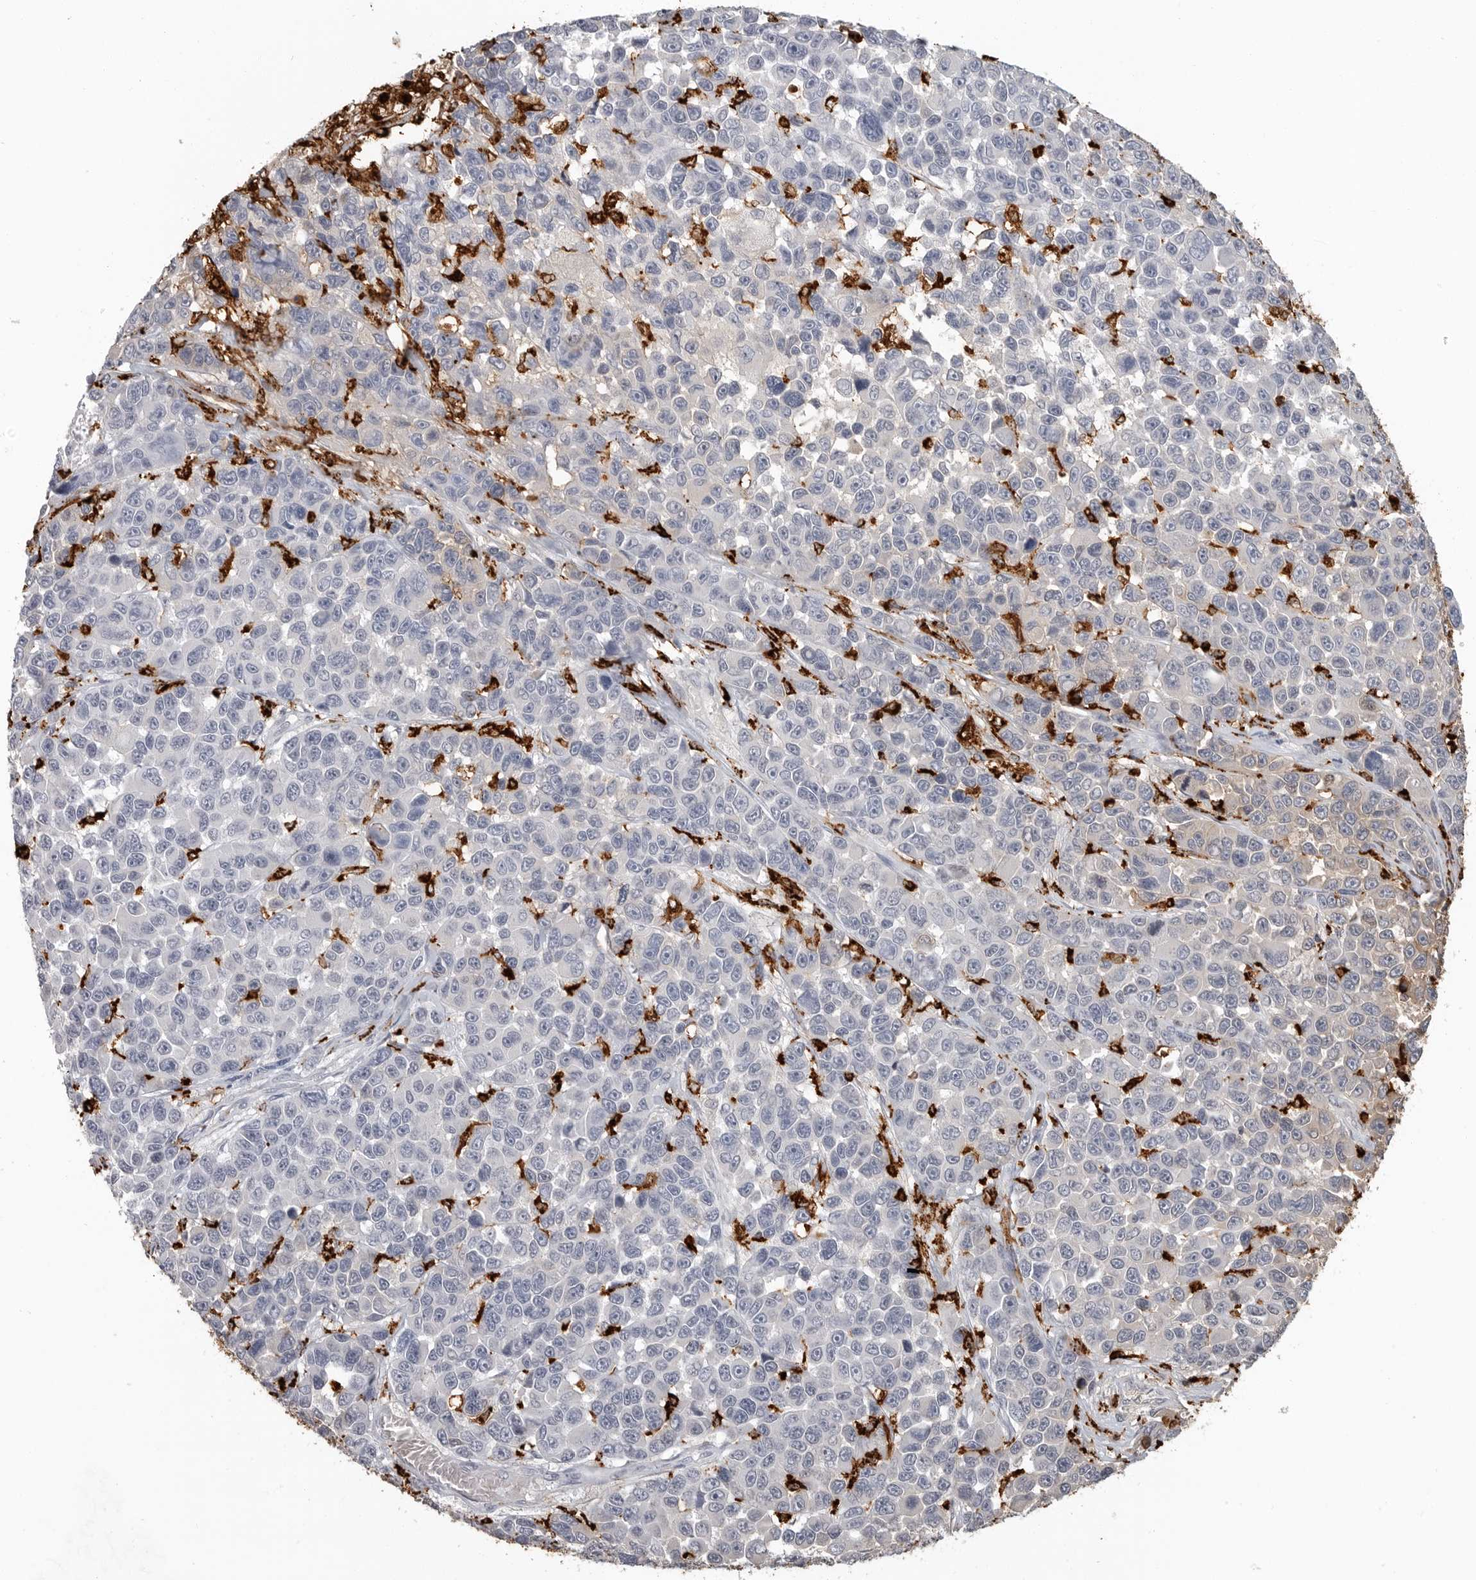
{"staining": {"intensity": "negative", "quantity": "none", "location": "none"}, "tissue": "melanoma", "cell_type": "Tumor cells", "image_type": "cancer", "snomed": [{"axis": "morphology", "description": "Malignant melanoma, NOS"}, {"axis": "topography", "description": "Skin"}], "caption": "This is an IHC image of melanoma. There is no expression in tumor cells.", "gene": "IFI30", "patient": {"sex": "male", "age": 53}}